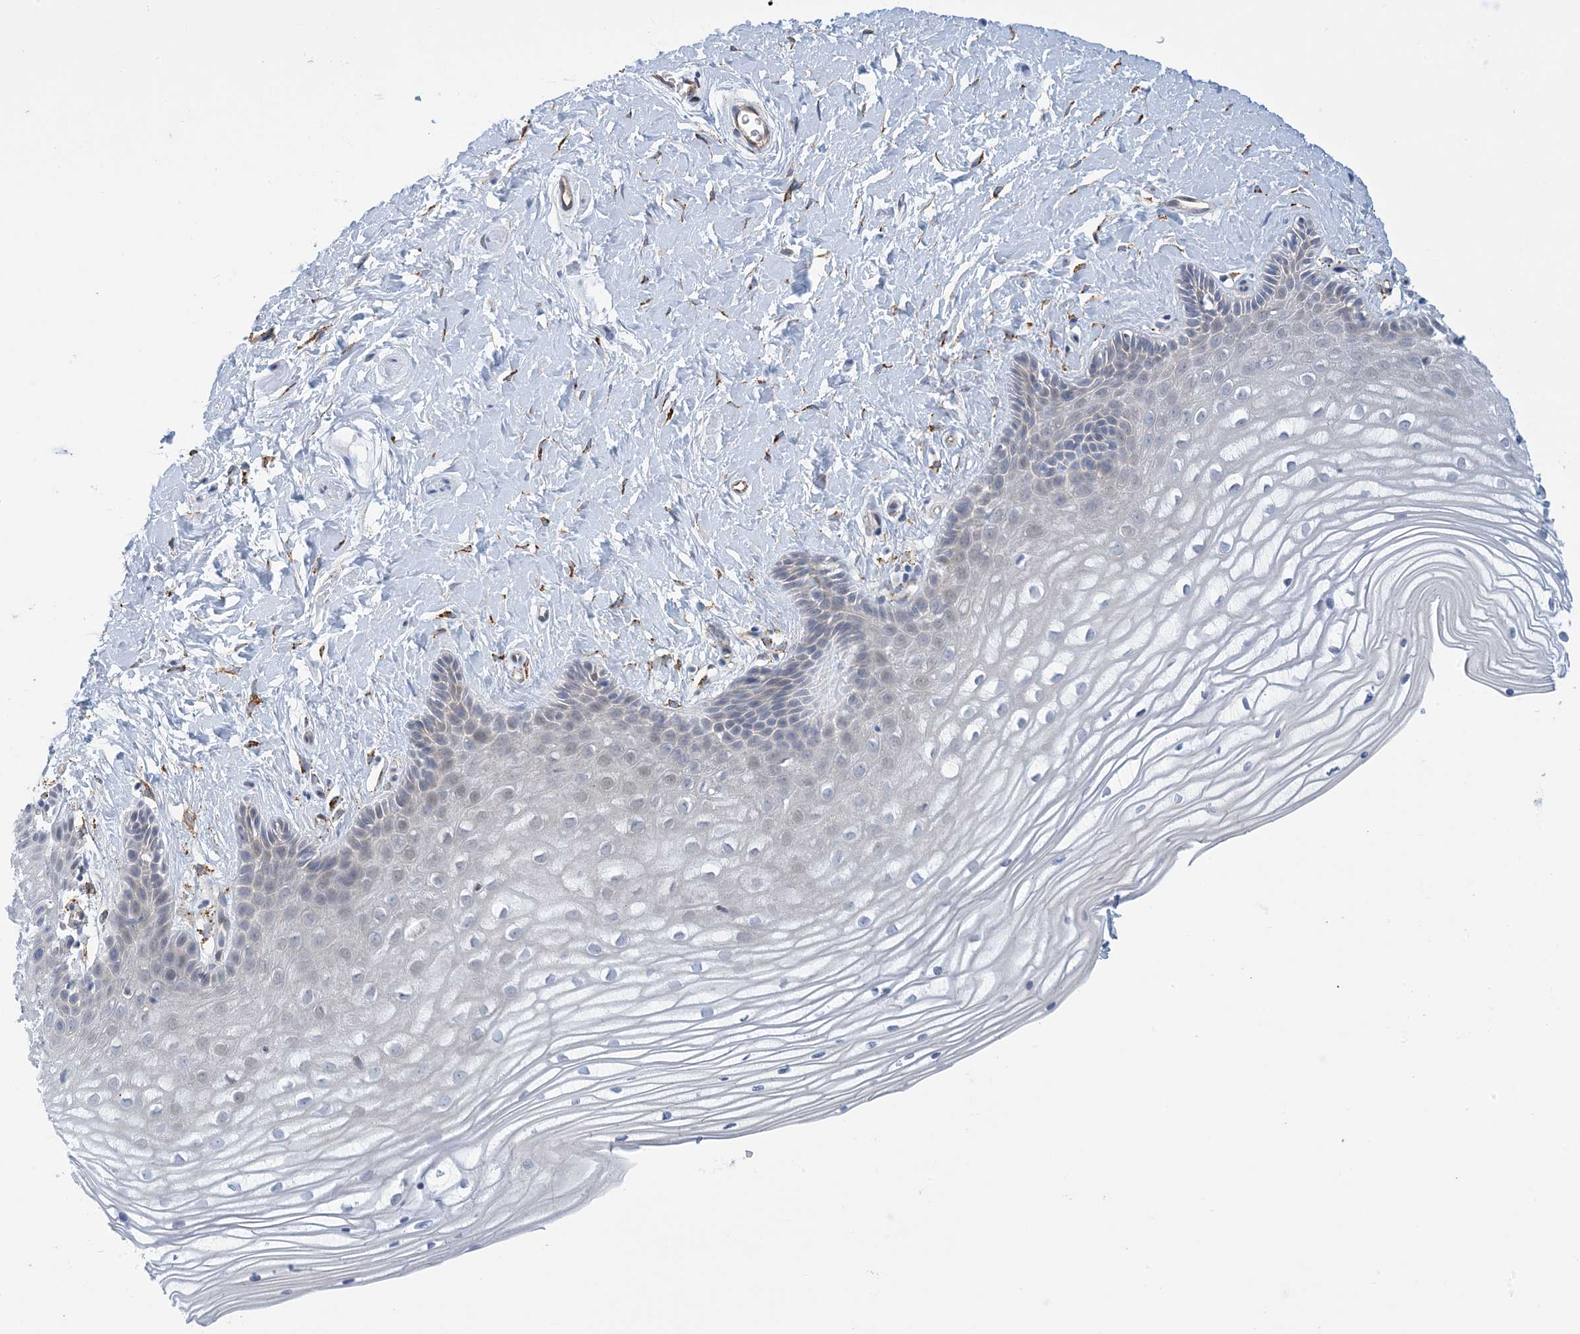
{"staining": {"intensity": "negative", "quantity": "none", "location": "none"}, "tissue": "vagina", "cell_type": "Squamous epithelial cells", "image_type": "normal", "snomed": [{"axis": "morphology", "description": "Normal tissue, NOS"}, {"axis": "topography", "description": "Vagina"}, {"axis": "topography", "description": "Cervix"}], "caption": "The immunohistochemistry (IHC) image has no significant staining in squamous epithelial cells of vagina.", "gene": "CCDC14", "patient": {"sex": "female", "age": 40}}